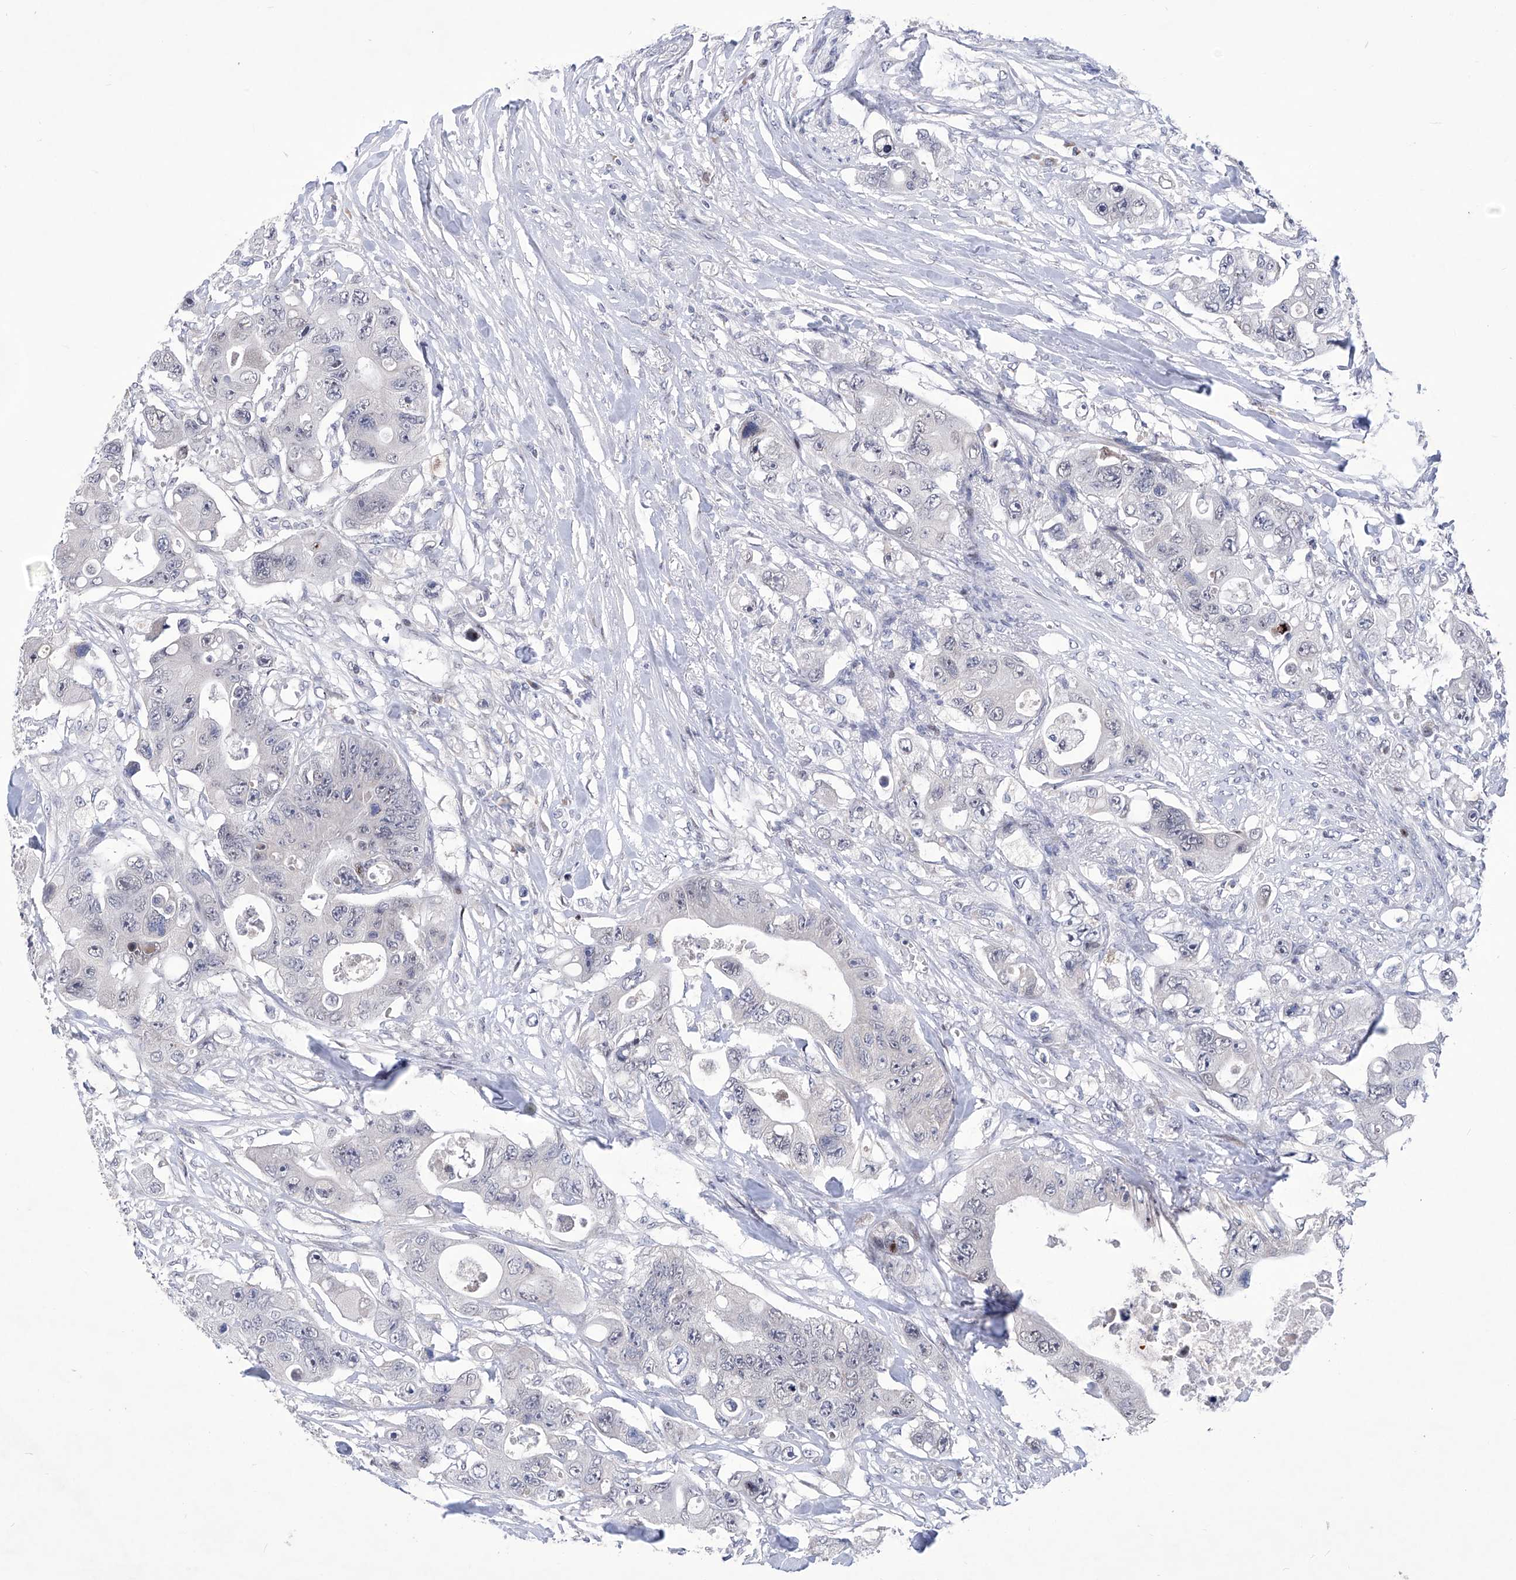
{"staining": {"intensity": "negative", "quantity": "none", "location": "none"}, "tissue": "colorectal cancer", "cell_type": "Tumor cells", "image_type": "cancer", "snomed": [{"axis": "morphology", "description": "Adenocarcinoma, NOS"}, {"axis": "topography", "description": "Colon"}], "caption": "IHC of human adenocarcinoma (colorectal) reveals no expression in tumor cells.", "gene": "NUFIP1", "patient": {"sex": "female", "age": 46}}